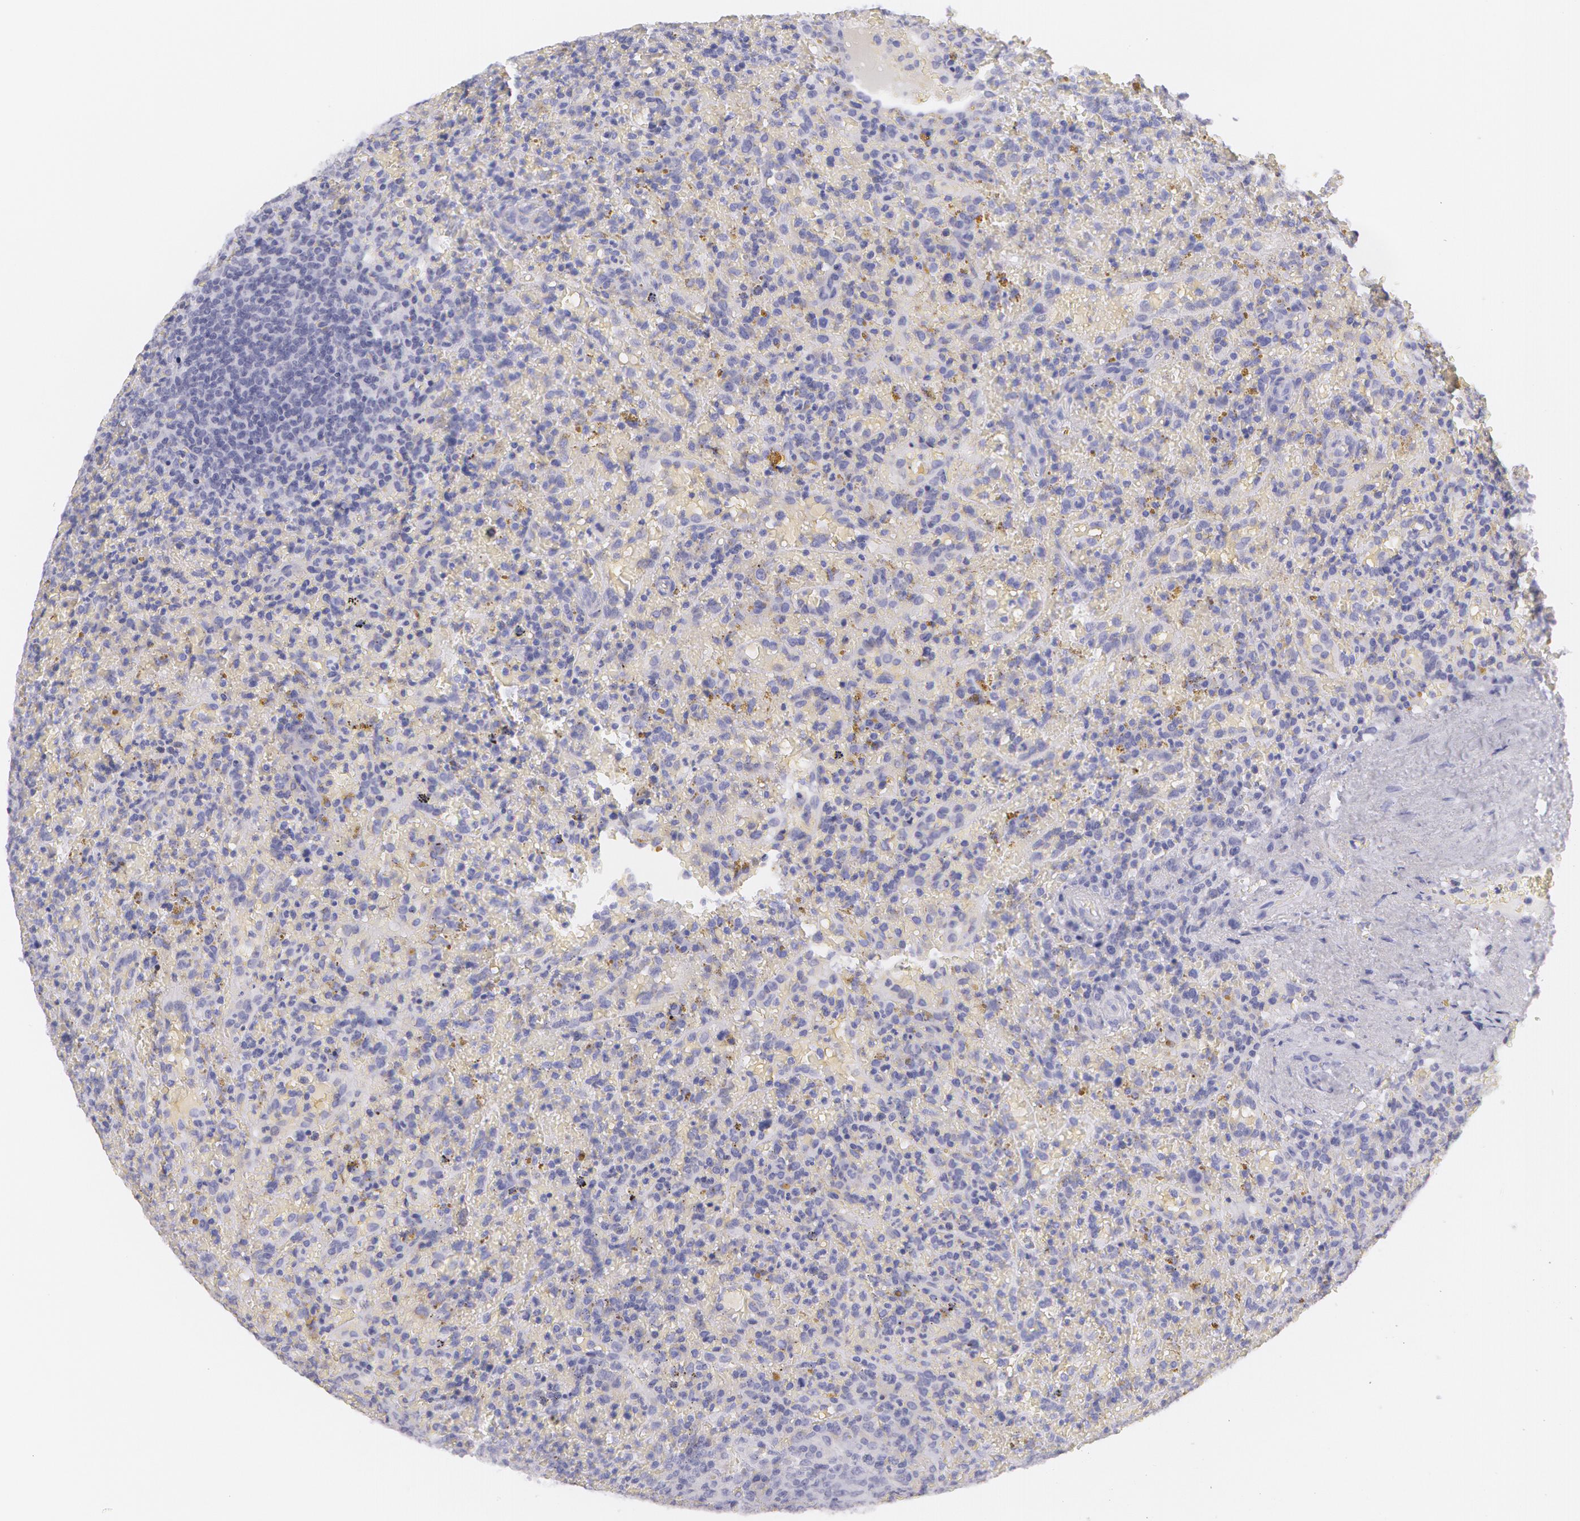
{"staining": {"intensity": "negative", "quantity": "none", "location": "none"}, "tissue": "lymphoma", "cell_type": "Tumor cells", "image_type": "cancer", "snomed": [{"axis": "morphology", "description": "Malignant lymphoma, non-Hodgkin's type, High grade"}, {"axis": "topography", "description": "Spleen"}, {"axis": "topography", "description": "Lymph node"}], "caption": "High power microscopy image of an immunohistochemistry (IHC) photomicrograph of high-grade malignant lymphoma, non-Hodgkin's type, revealing no significant positivity in tumor cells. (DAB IHC visualized using brightfield microscopy, high magnification).", "gene": "AMACR", "patient": {"sex": "female", "age": 70}}